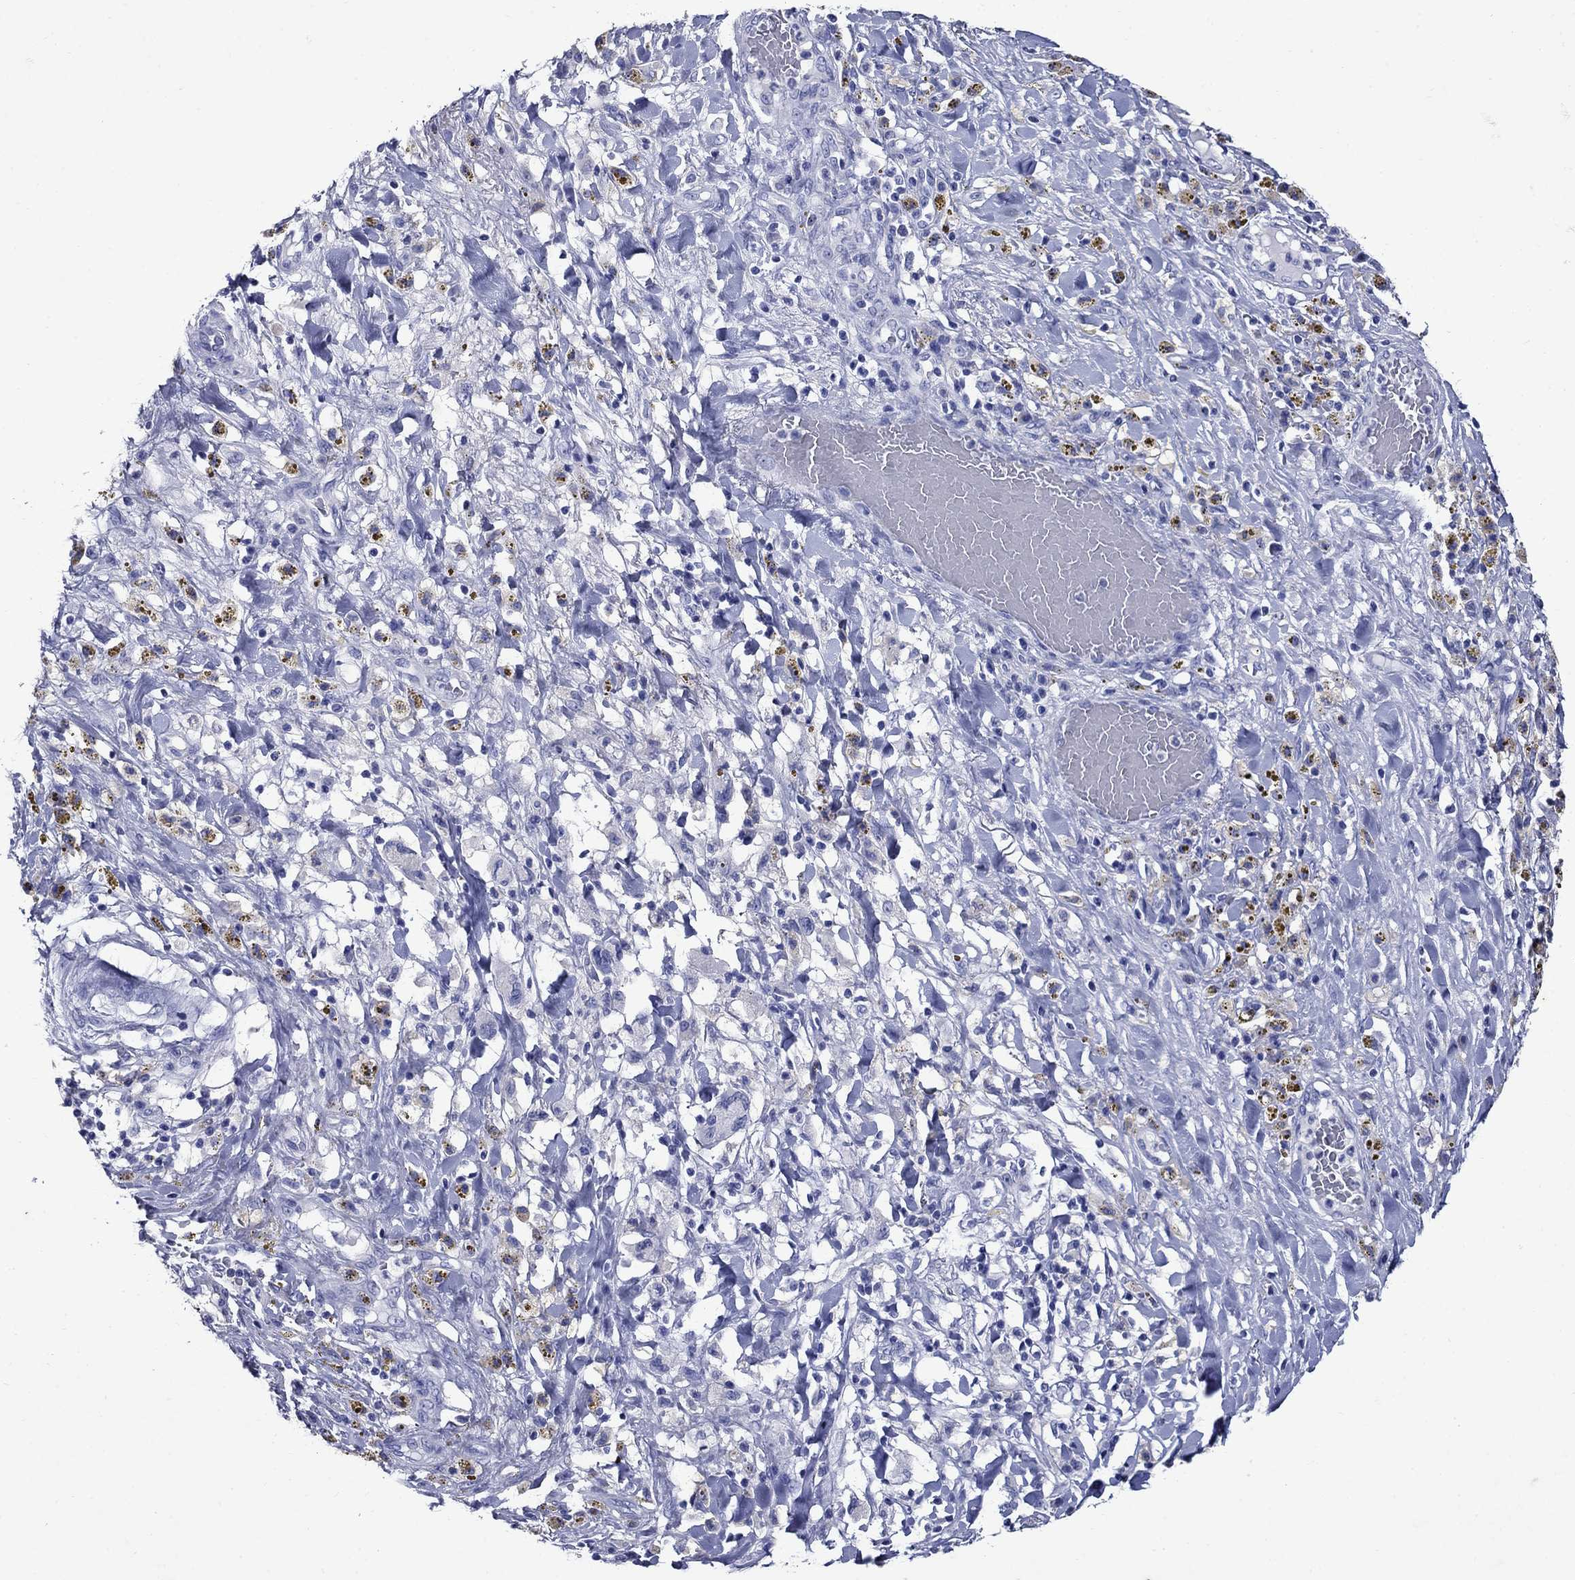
{"staining": {"intensity": "negative", "quantity": "none", "location": "none"}, "tissue": "melanoma", "cell_type": "Tumor cells", "image_type": "cancer", "snomed": [{"axis": "morphology", "description": "Malignant melanoma, NOS"}, {"axis": "topography", "description": "Skin"}], "caption": "This is a image of immunohistochemistry (IHC) staining of melanoma, which shows no staining in tumor cells.", "gene": "CD1A", "patient": {"sex": "female", "age": 91}}